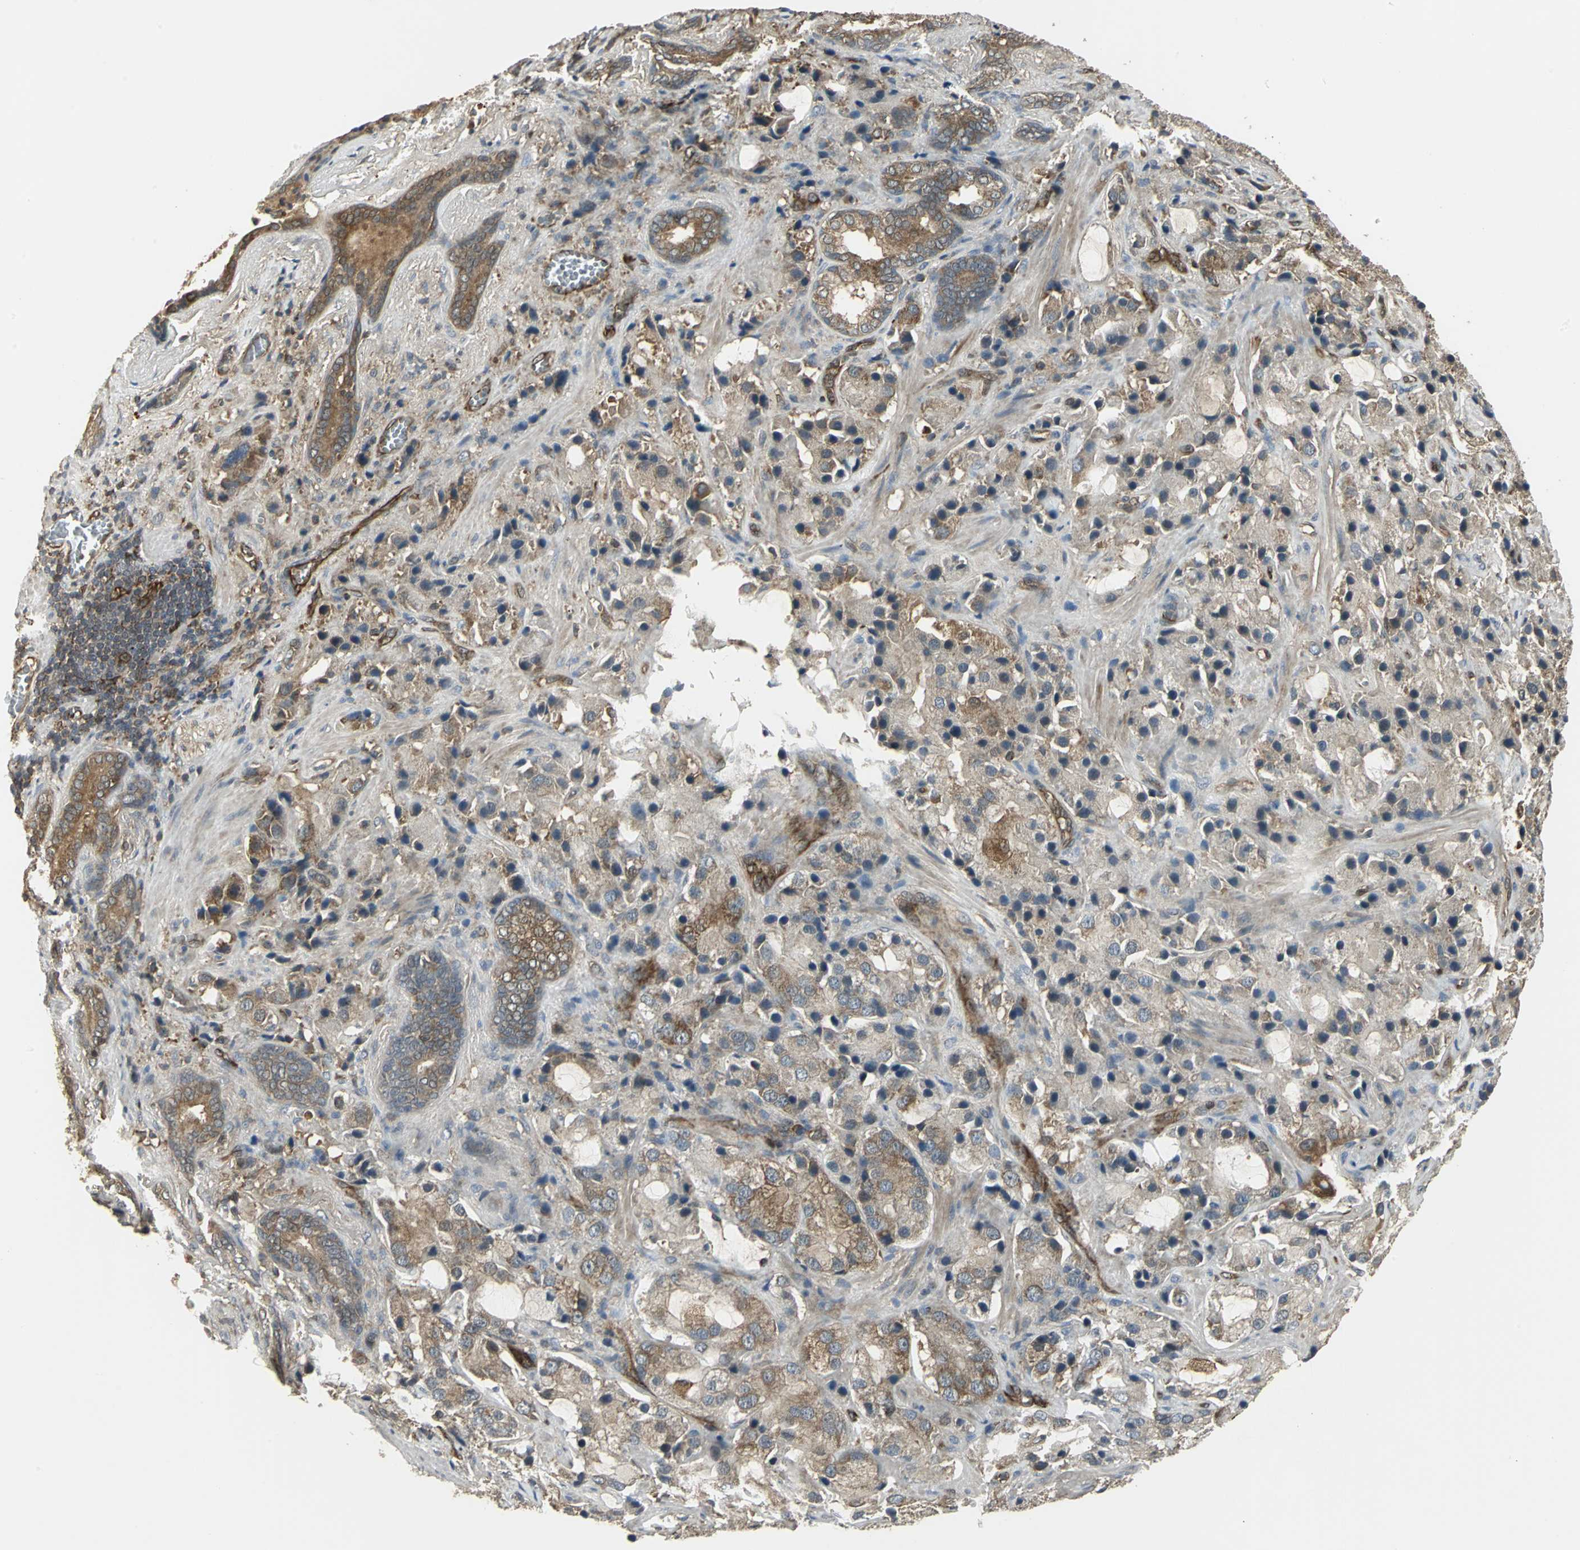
{"staining": {"intensity": "moderate", "quantity": ">75%", "location": "cytoplasmic/membranous"}, "tissue": "prostate cancer", "cell_type": "Tumor cells", "image_type": "cancer", "snomed": [{"axis": "morphology", "description": "Adenocarcinoma, High grade"}, {"axis": "topography", "description": "Prostate"}], "caption": "An image of human prostate high-grade adenocarcinoma stained for a protein shows moderate cytoplasmic/membranous brown staining in tumor cells. The staining is performed using DAB brown chromogen to label protein expression. The nuclei are counter-stained blue using hematoxylin.", "gene": "PRXL2B", "patient": {"sex": "male", "age": 70}}